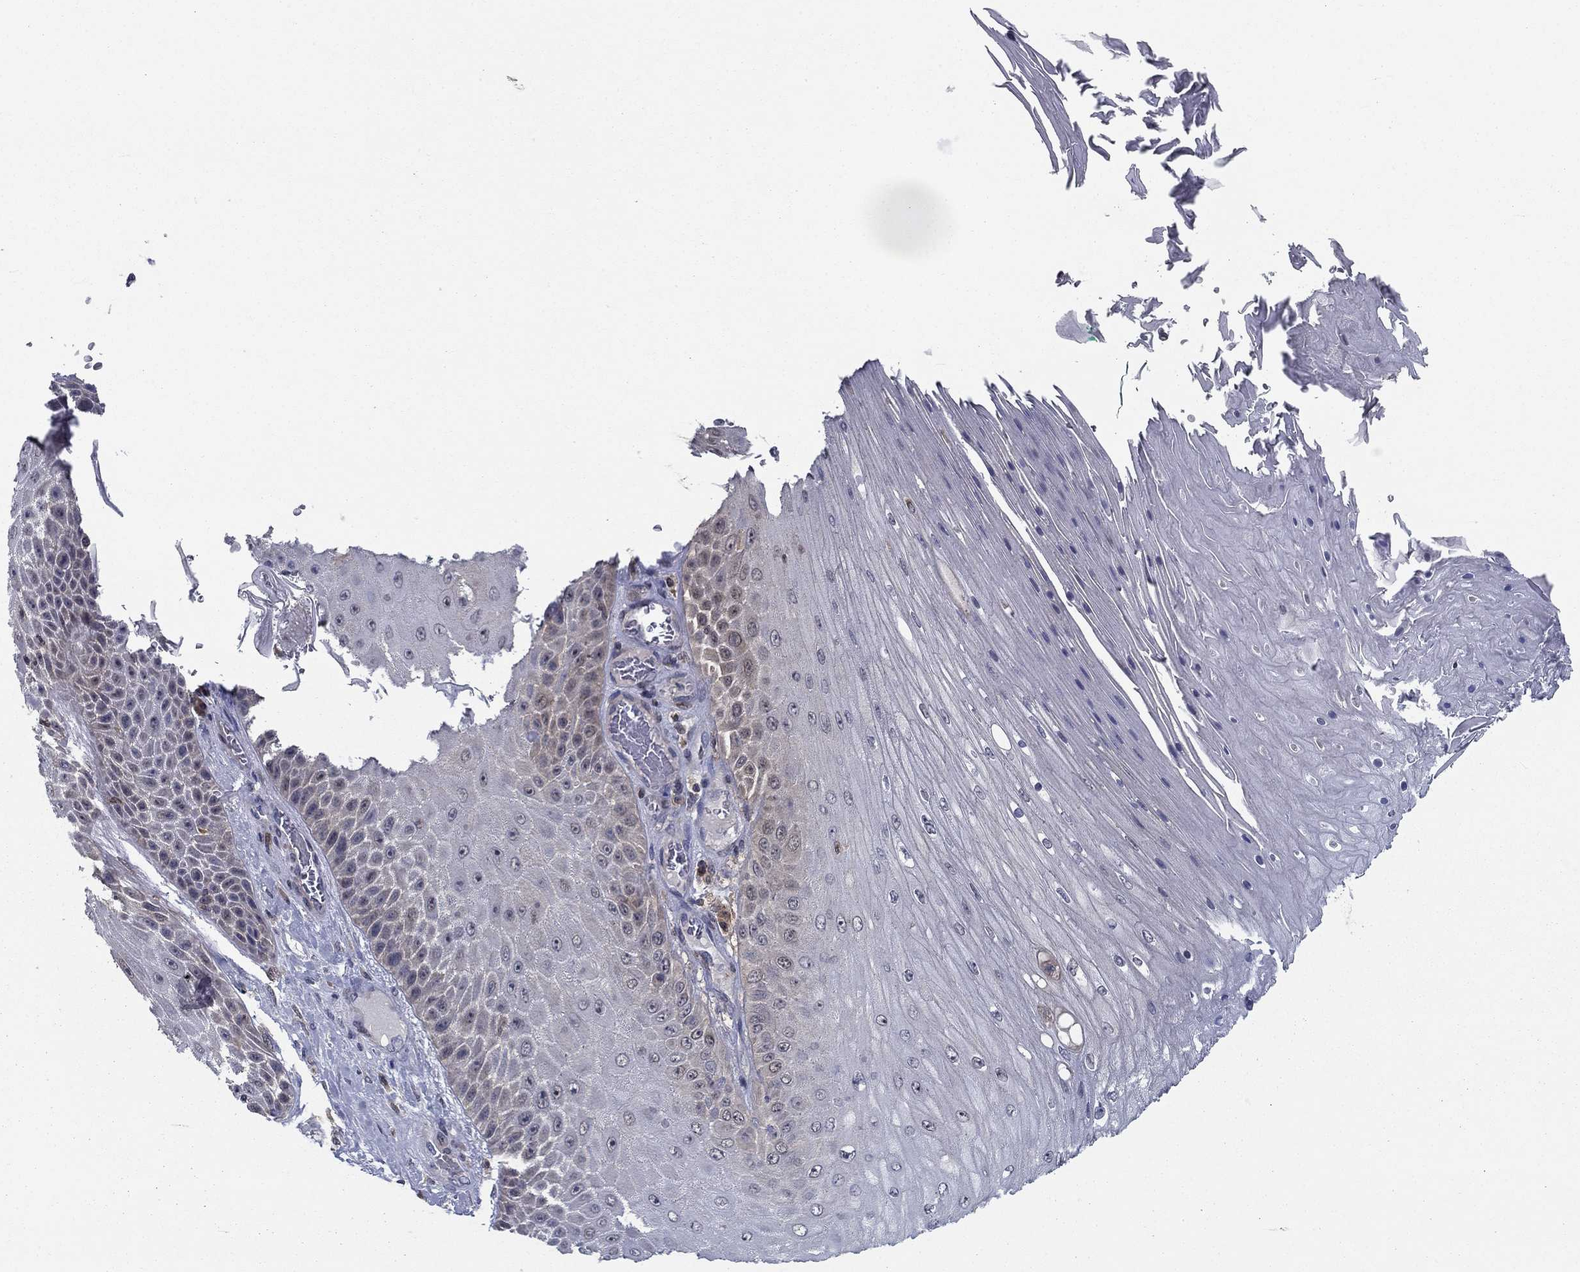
{"staining": {"intensity": "negative", "quantity": "none", "location": "none"}, "tissue": "skin cancer", "cell_type": "Tumor cells", "image_type": "cancer", "snomed": [{"axis": "morphology", "description": "Squamous cell carcinoma, NOS"}, {"axis": "topography", "description": "Skin"}], "caption": "Immunohistochemical staining of human squamous cell carcinoma (skin) exhibits no significant expression in tumor cells. Nuclei are stained in blue.", "gene": "NIT2", "patient": {"sex": "male", "age": 62}}